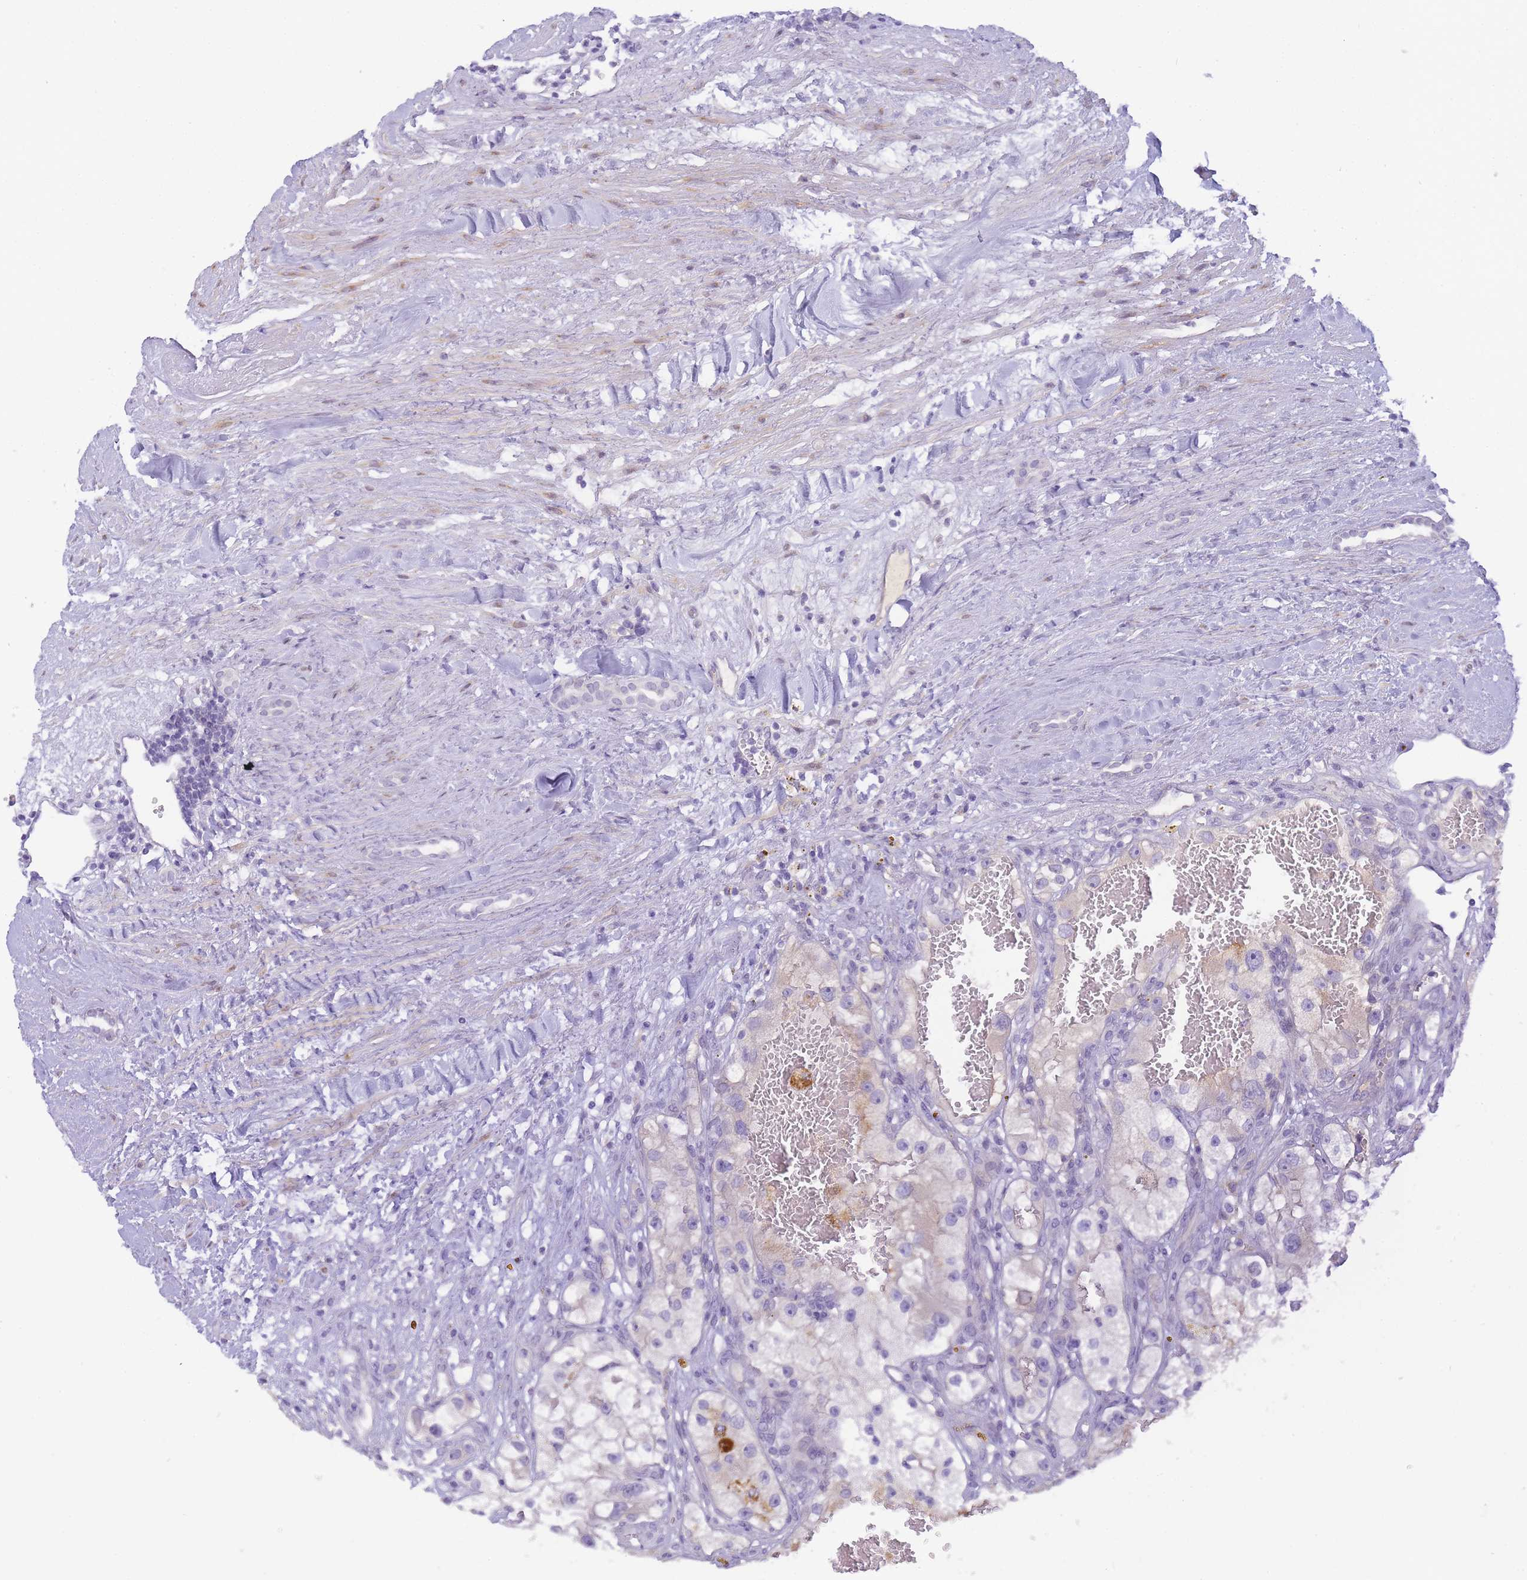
{"staining": {"intensity": "negative", "quantity": "none", "location": "none"}, "tissue": "renal cancer", "cell_type": "Tumor cells", "image_type": "cancer", "snomed": [{"axis": "morphology", "description": "Adenocarcinoma, NOS"}, {"axis": "topography", "description": "Kidney"}], "caption": "DAB immunohistochemical staining of human renal cancer (adenocarcinoma) reveals no significant positivity in tumor cells.", "gene": "RRAD", "patient": {"sex": "female", "age": 57}}